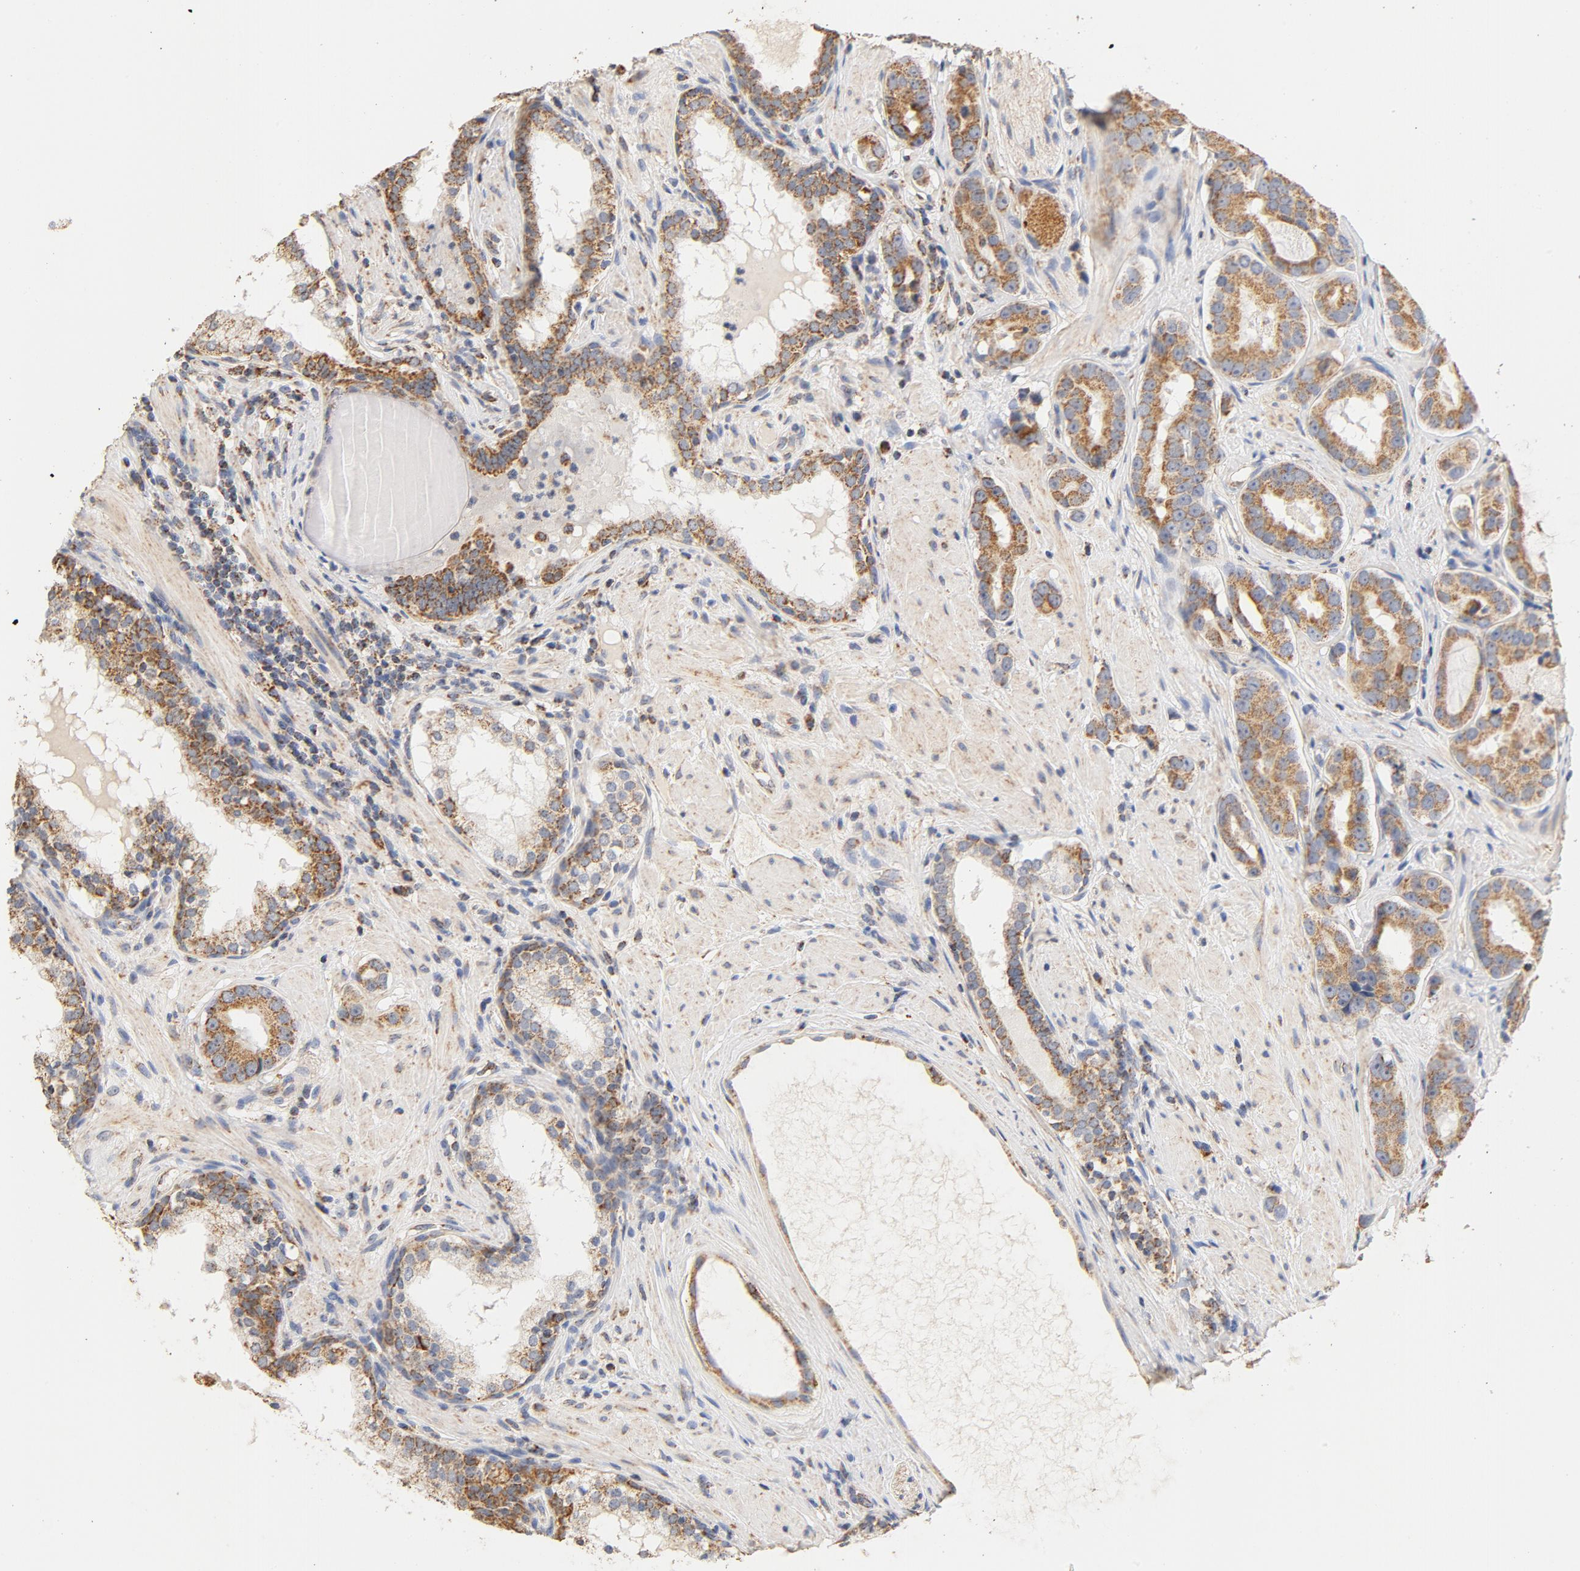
{"staining": {"intensity": "moderate", "quantity": ">75%", "location": "cytoplasmic/membranous"}, "tissue": "prostate cancer", "cell_type": "Tumor cells", "image_type": "cancer", "snomed": [{"axis": "morphology", "description": "Adenocarcinoma, Low grade"}, {"axis": "topography", "description": "Prostate"}], "caption": "Prostate adenocarcinoma (low-grade) stained with immunohistochemistry (IHC) demonstrates moderate cytoplasmic/membranous expression in about >75% of tumor cells.", "gene": "COX4I1", "patient": {"sex": "male", "age": 59}}